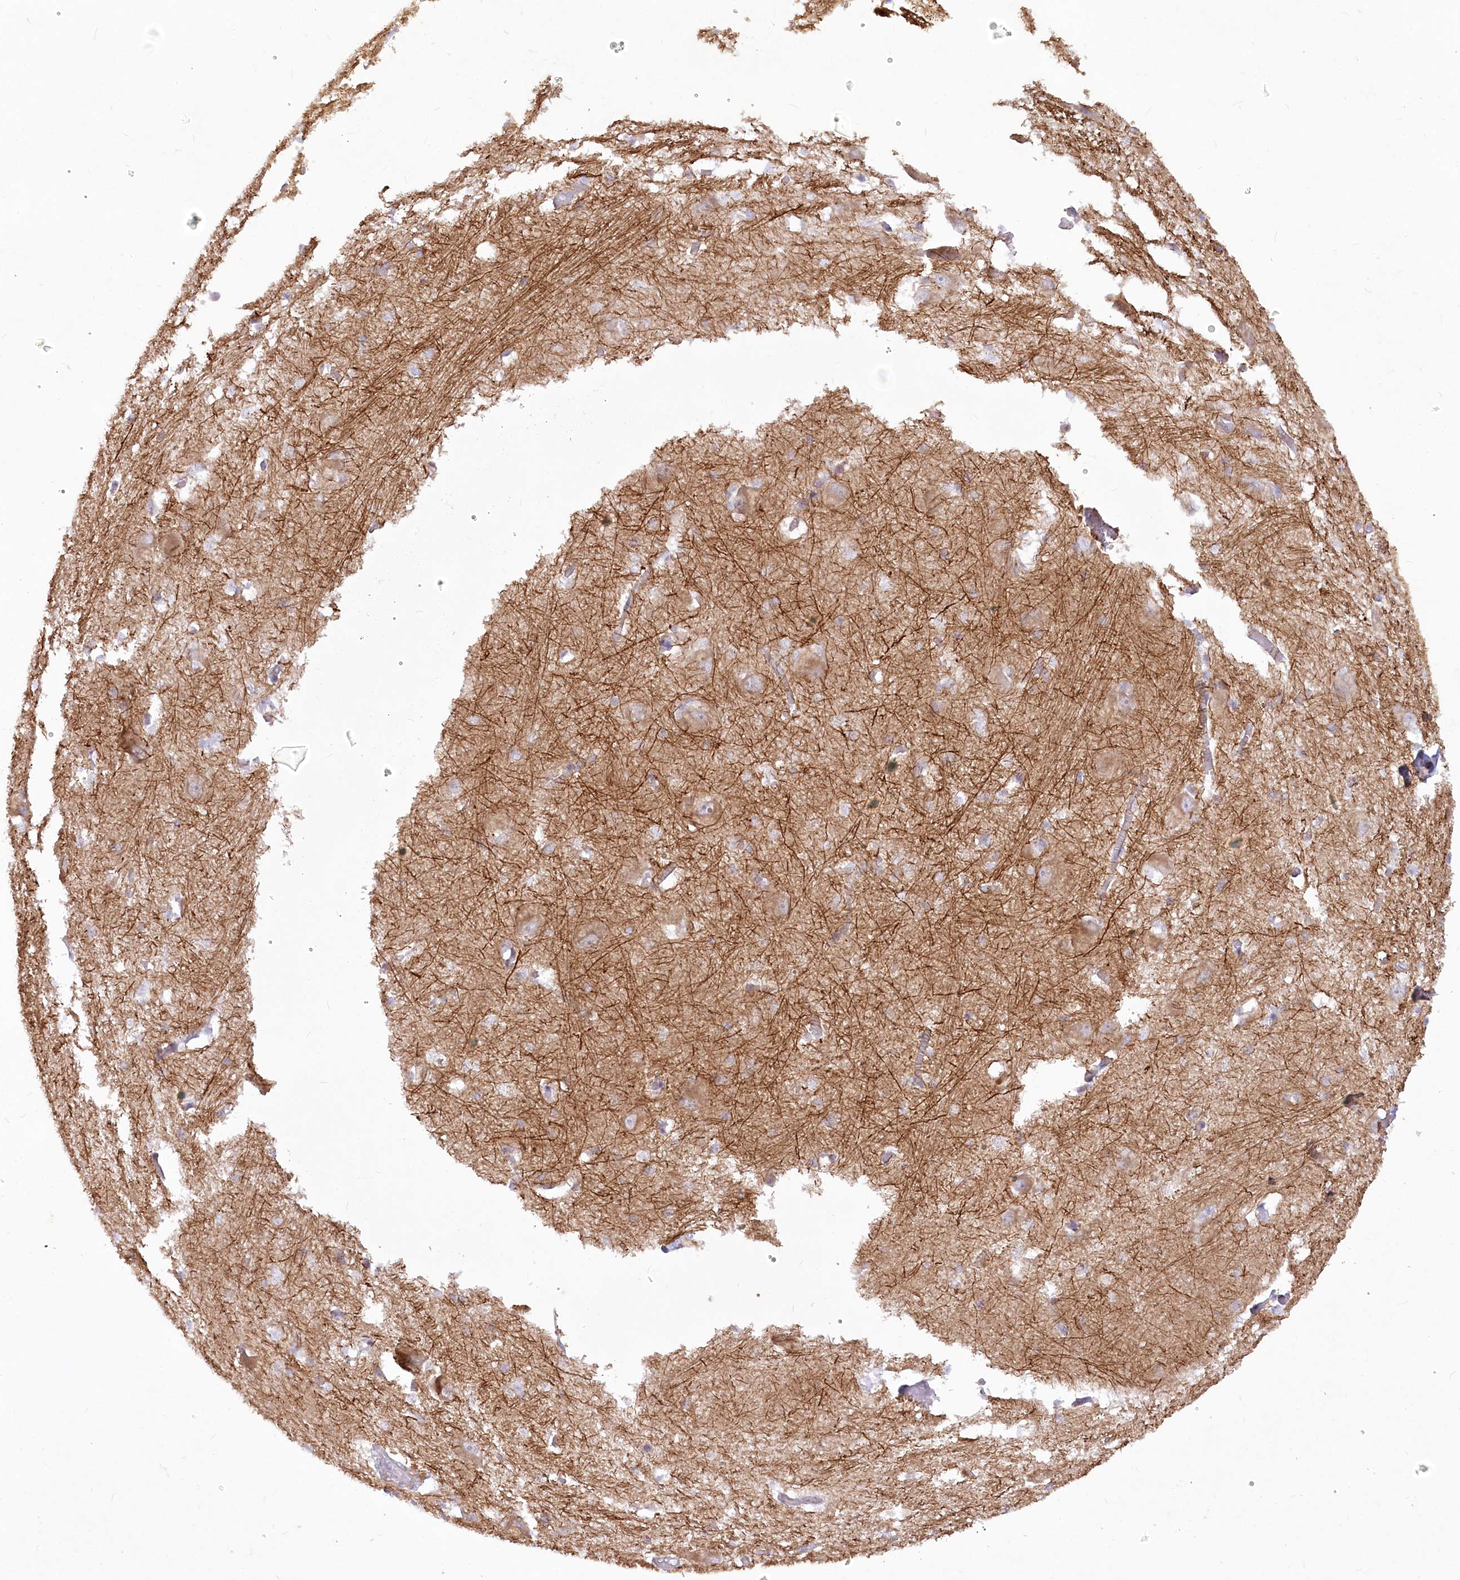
{"staining": {"intensity": "negative", "quantity": "none", "location": "none"}, "tissue": "caudate", "cell_type": "Glial cells", "image_type": "normal", "snomed": [{"axis": "morphology", "description": "Normal tissue, NOS"}, {"axis": "topography", "description": "Lateral ventricle wall"}], "caption": "This is an immunohistochemistry micrograph of unremarkable caudate. There is no positivity in glial cells.", "gene": "EFHC2", "patient": {"sex": "male", "age": 37}}